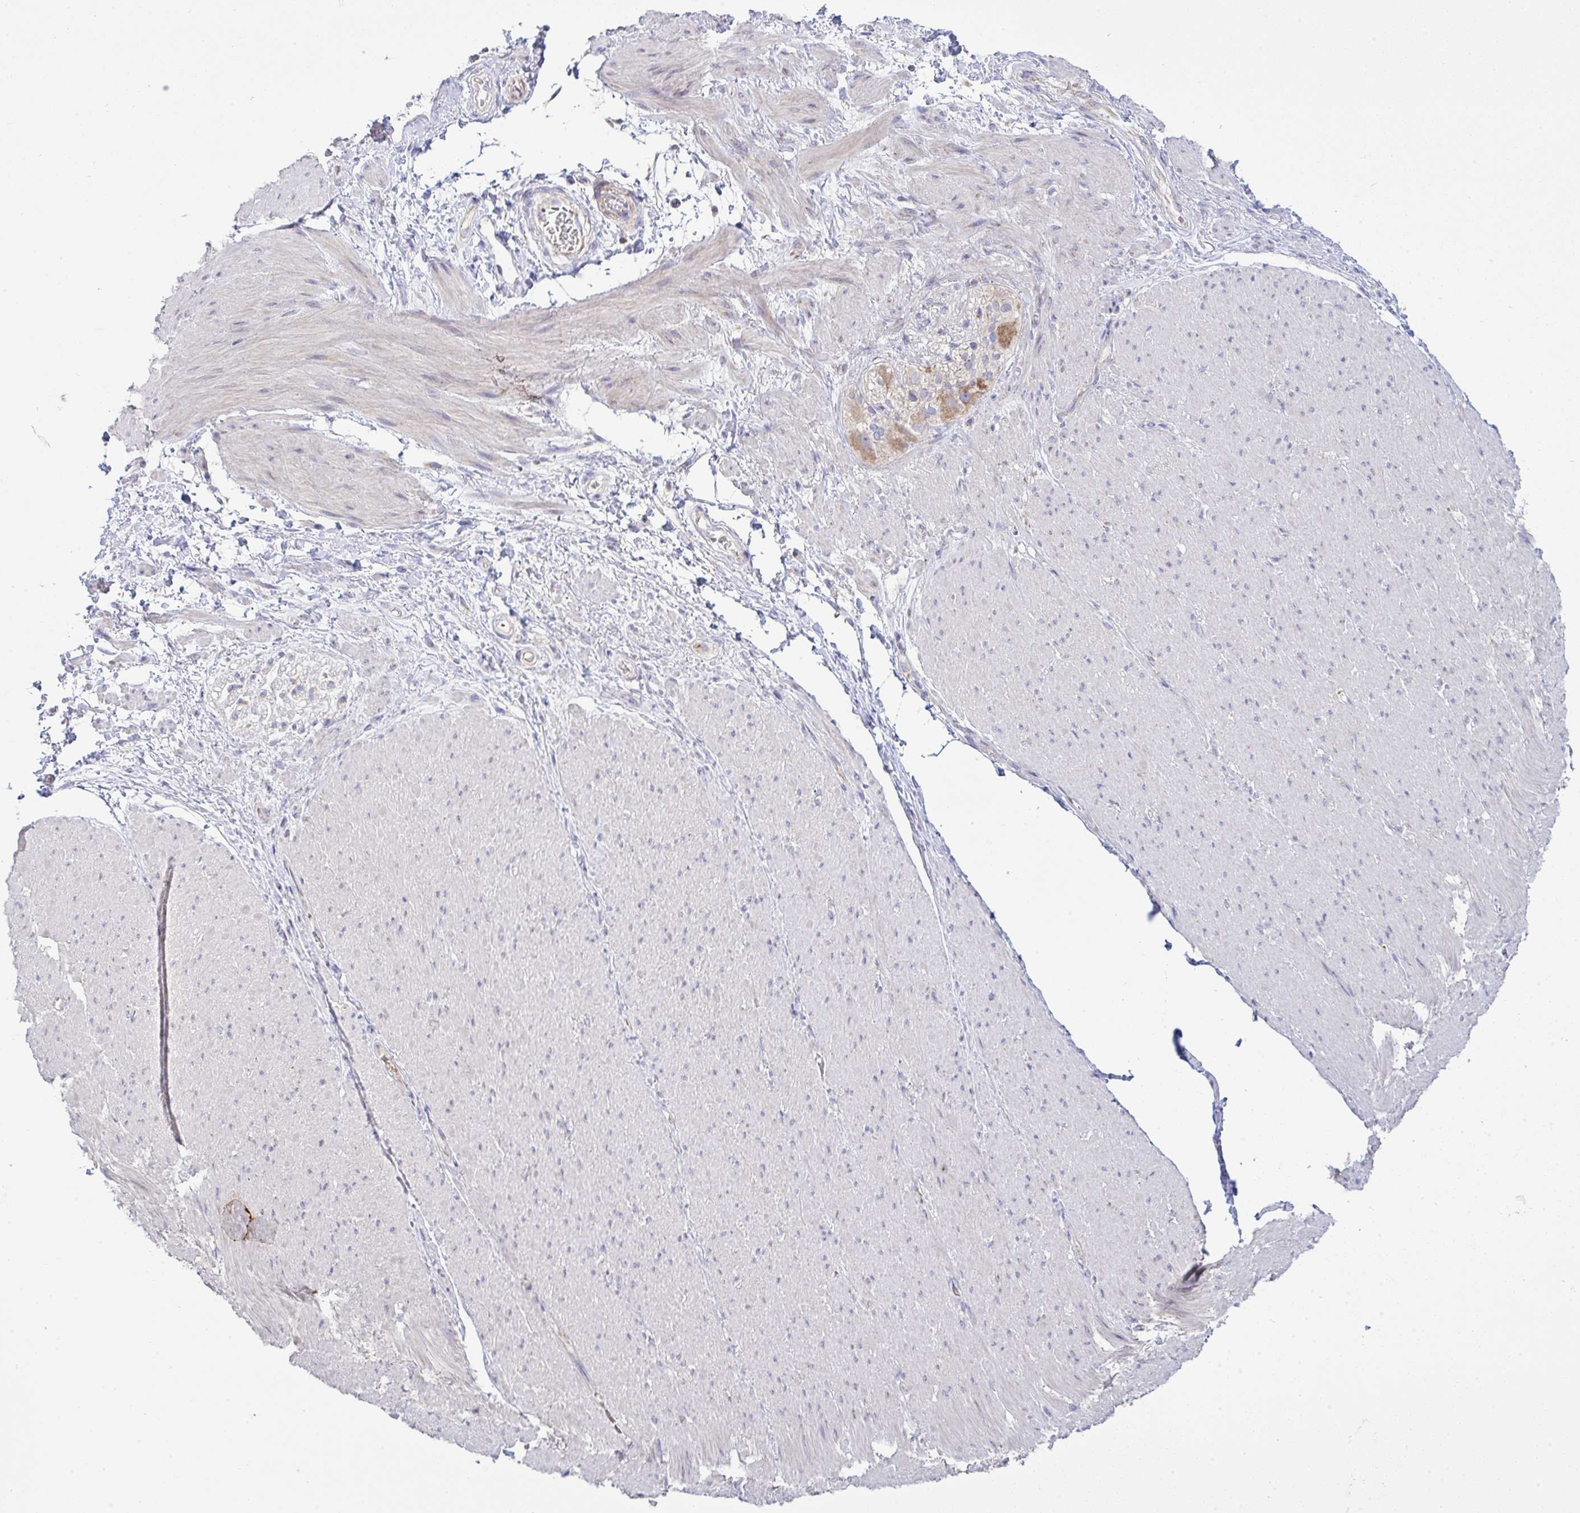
{"staining": {"intensity": "negative", "quantity": "none", "location": "none"}, "tissue": "smooth muscle", "cell_type": "Smooth muscle cells", "image_type": "normal", "snomed": [{"axis": "morphology", "description": "Normal tissue, NOS"}, {"axis": "topography", "description": "Smooth muscle"}, {"axis": "topography", "description": "Rectum"}], "caption": "Smooth muscle cells show no significant positivity in benign smooth muscle. The staining is performed using DAB (3,3'-diaminobenzidine) brown chromogen with nuclei counter-stained in using hematoxylin.", "gene": "NDUFA7", "patient": {"sex": "male", "age": 53}}